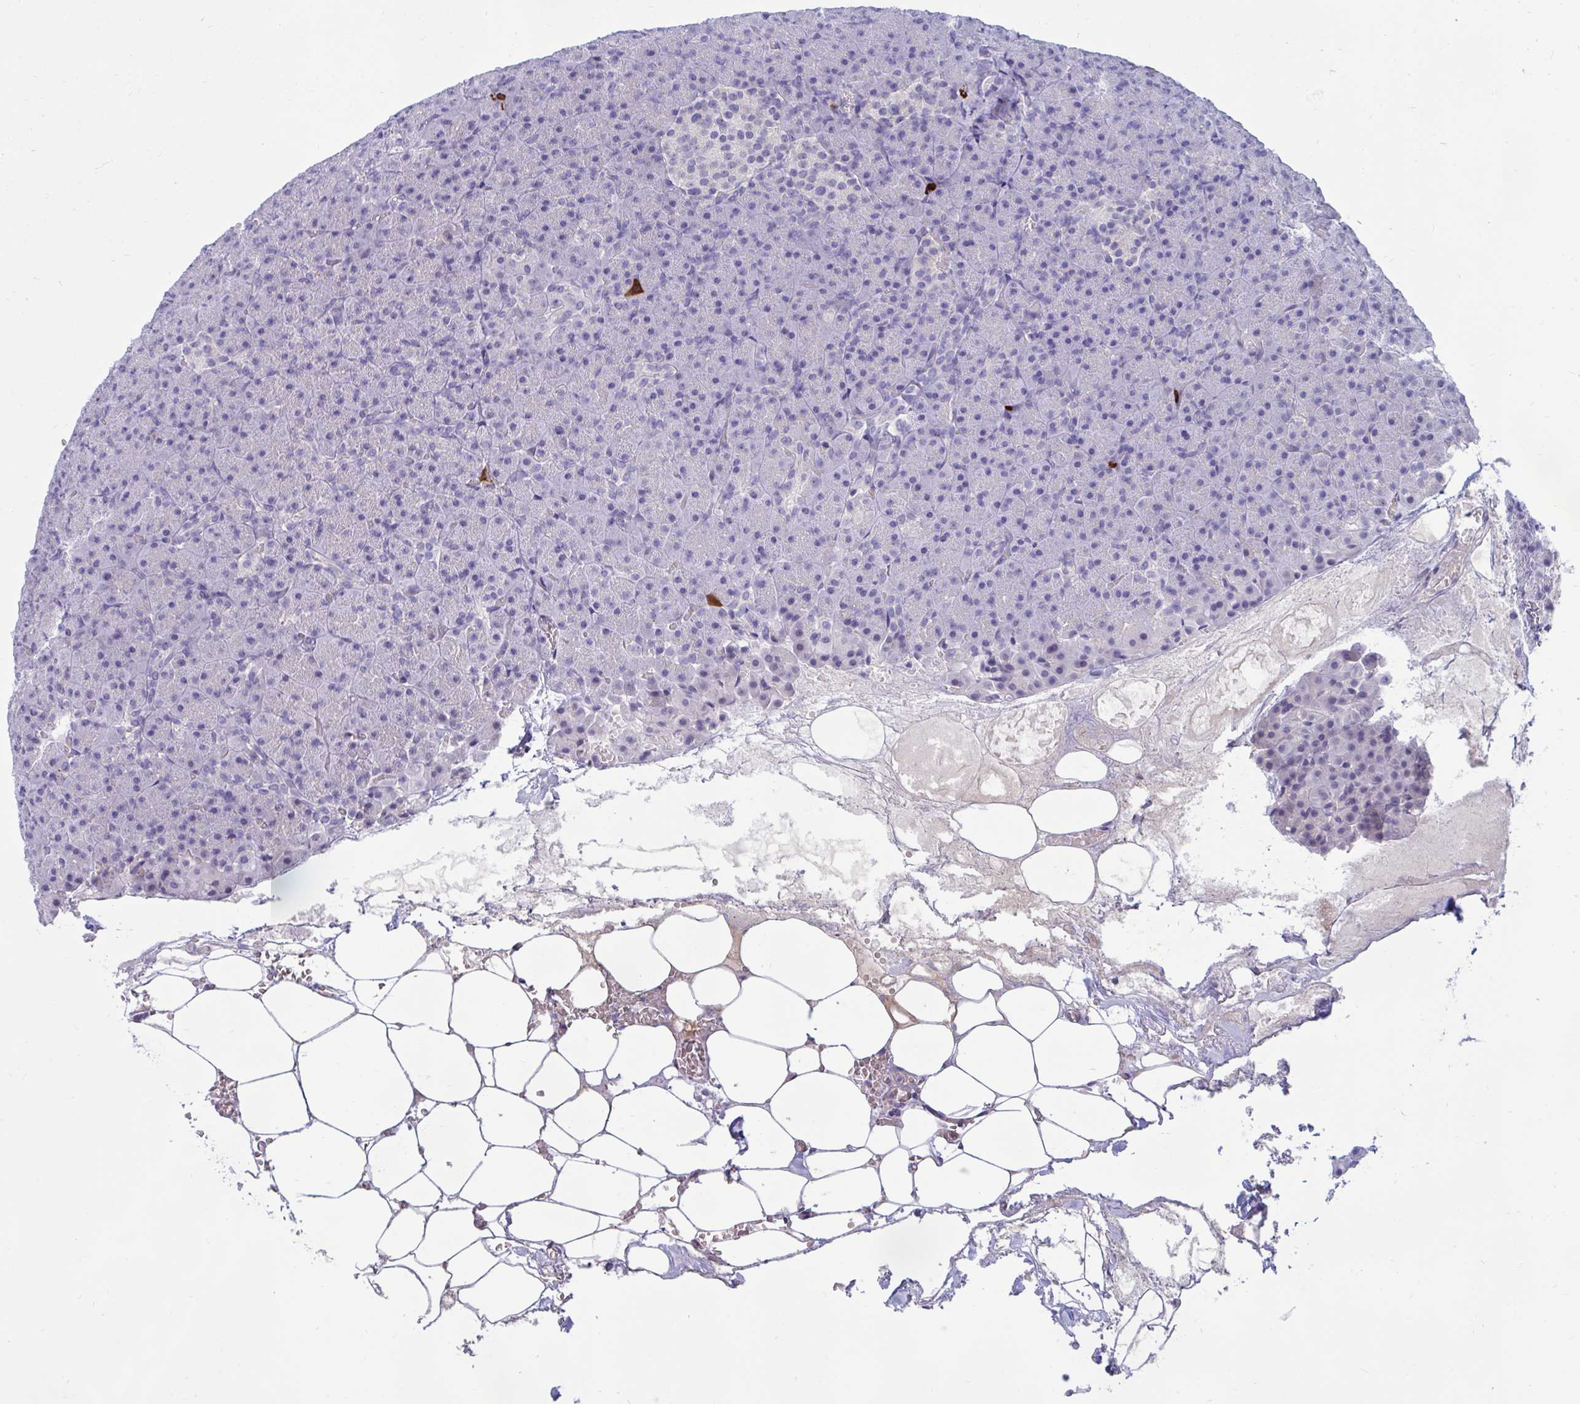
{"staining": {"intensity": "negative", "quantity": "none", "location": "none"}, "tissue": "pancreas", "cell_type": "Exocrine glandular cells", "image_type": "normal", "snomed": [{"axis": "morphology", "description": "Normal tissue, NOS"}, {"axis": "topography", "description": "Pancreas"}], "caption": "Exocrine glandular cells show no significant protein positivity in normal pancreas.", "gene": "FAM219B", "patient": {"sex": "female", "age": 74}}